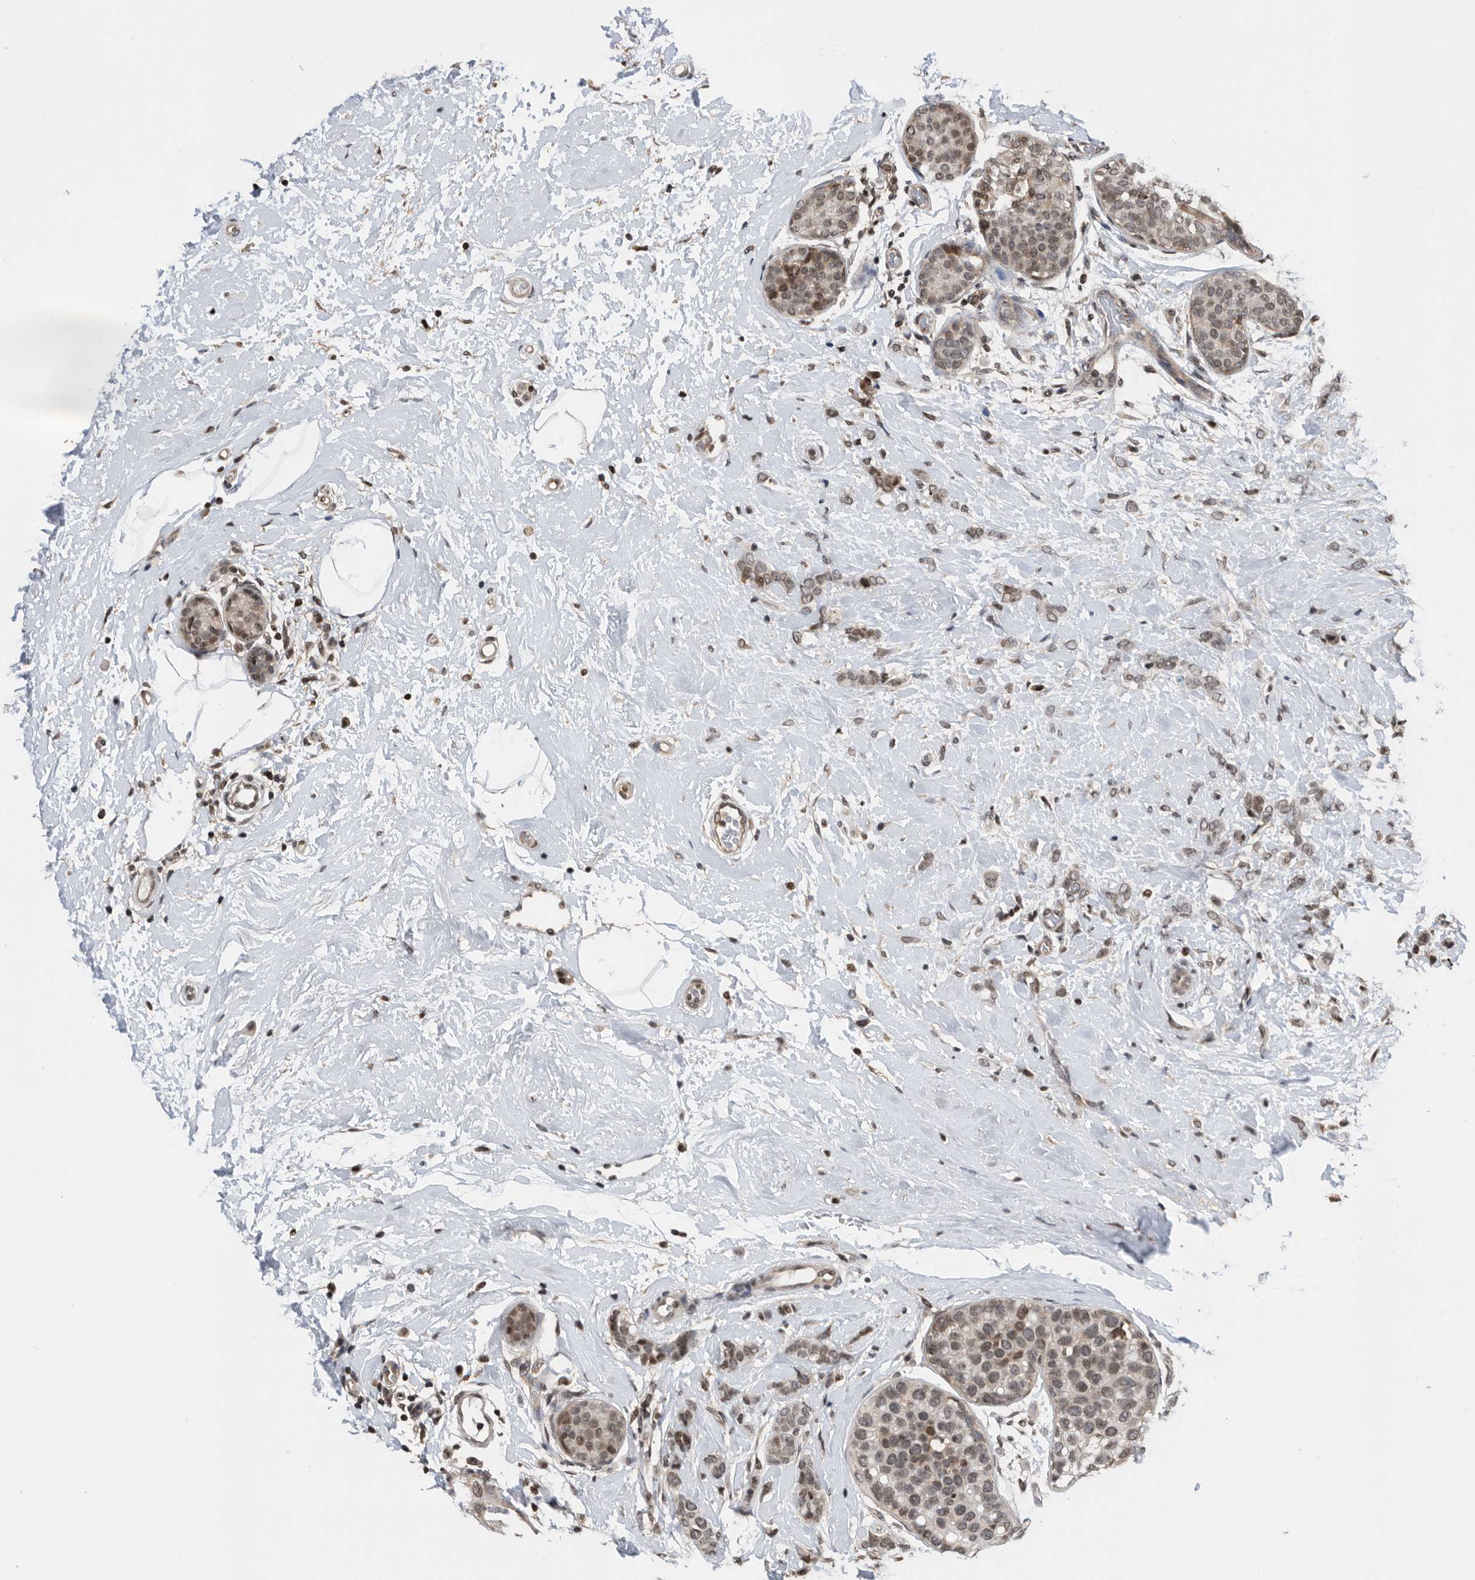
{"staining": {"intensity": "weak", "quantity": ">75%", "location": "nuclear"}, "tissue": "breast cancer", "cell_type": "Tumor cells", "image_type": "cancer", "snomed": [{"axis": "morphology", "description": "Lobular carcinoma, in situ"}, {"axis": "morphology", "description": "Lobular carcinoma"}, {"axis": "topography", "description": "Breast"}], "caption": "Breast cancer (lobular carcinoma in situ) was stained to show a protein in brown. There is low levels of weak nuclear positivity in approximately >75% of tumor cells. The staining was performed using DAB, with brown indicating positive protein expression. Nuclei are stained blue with hematoxylin.", "gene": "SNRNP48", "patient": {"sex": "female", "age": 41}}